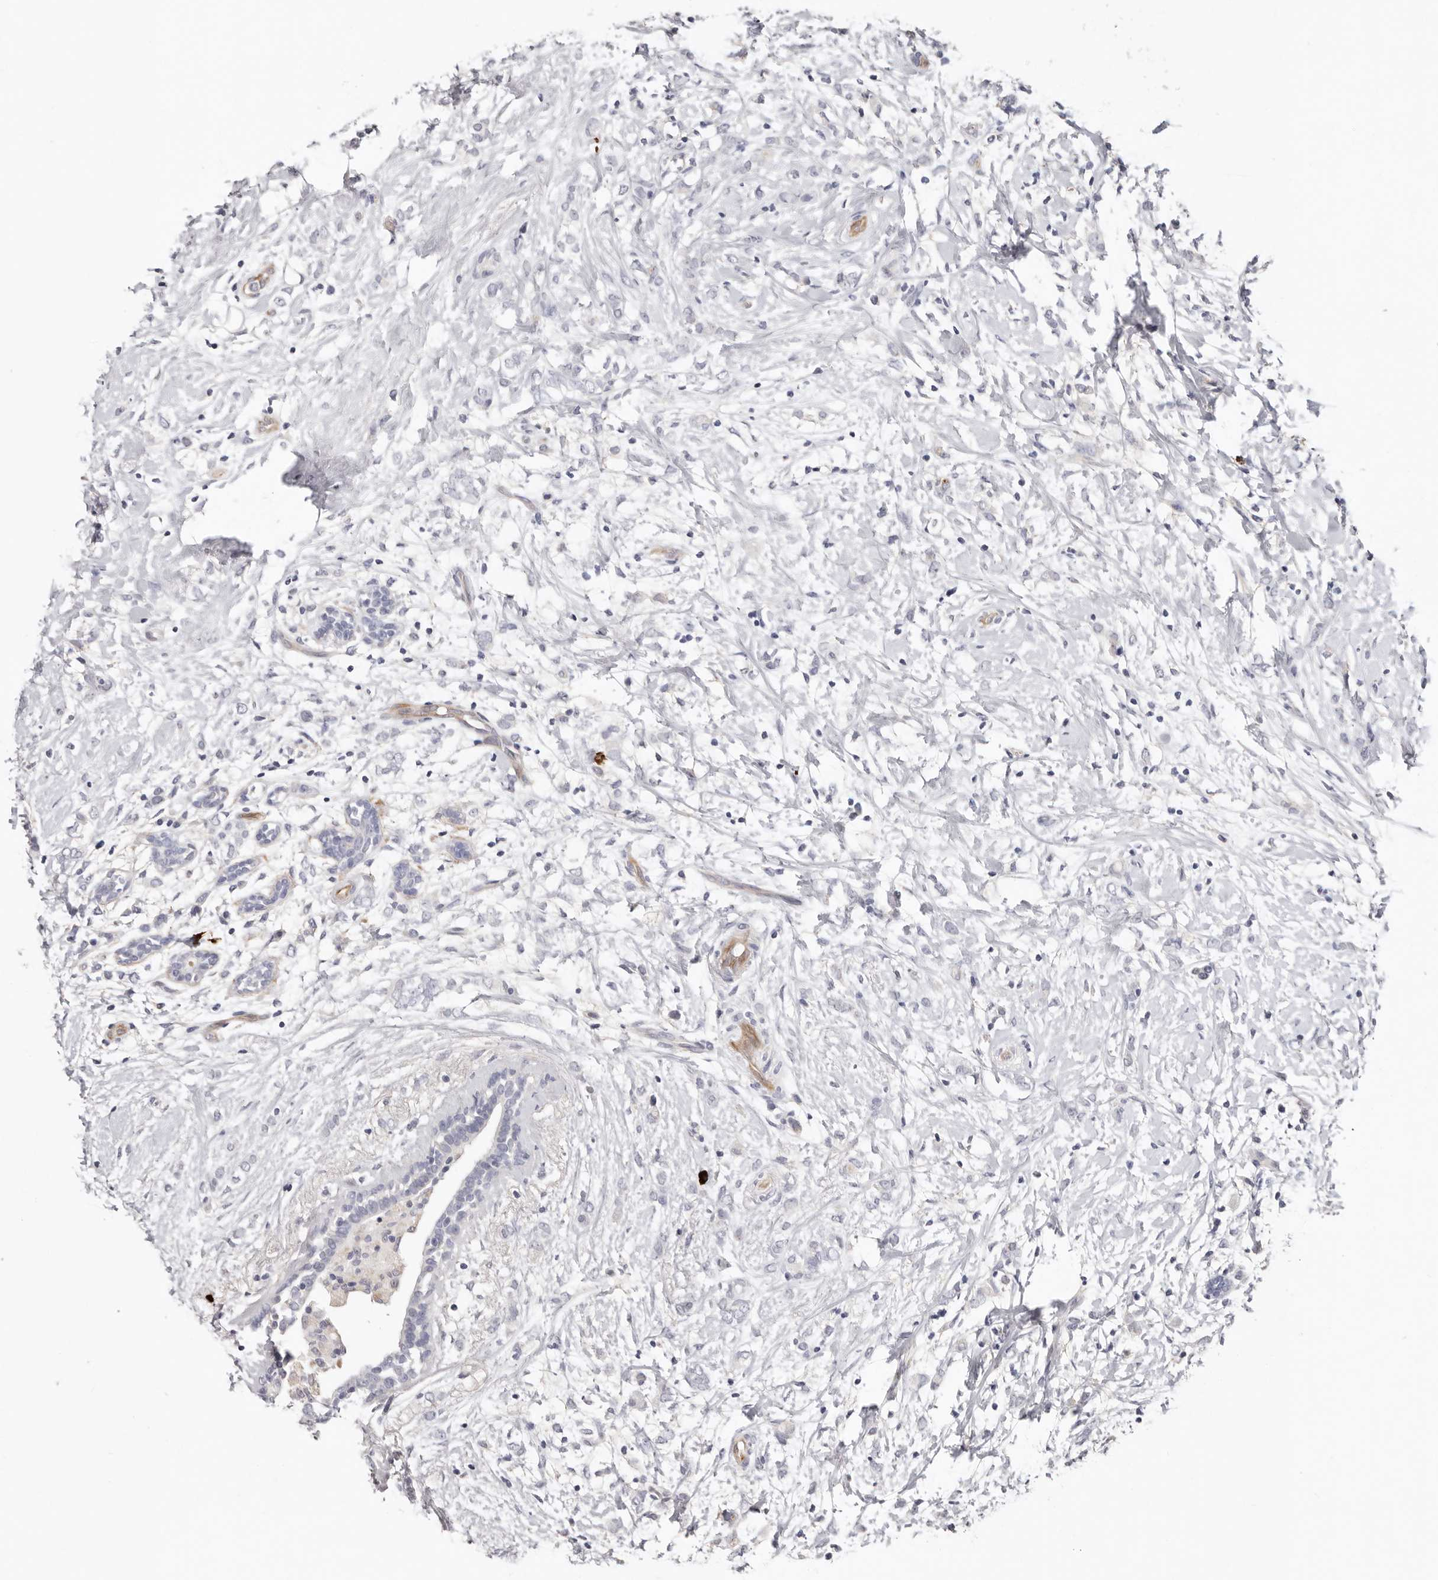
{"staining": {"intensity": "negative", "quantity": "none", "location": "none"}, "tissue": "breast cancer", "cell_type": "Tumor cells", "image_type": "cancer", "snomed": [{"axis": "morphology", "description": "Normal tissue, NOS"}, {"axis": "morphology", "description": "Lobular carcinoma"}, {"axis": "topography", "description": "Breast"}], "caption": "Immunohistochemical staining of breast cancer (lobular carcinoma) demonstrates no significant positivity in tumor cells.", "gene": "PKDCC", "patient": {"sex": "female", "age": 47}}